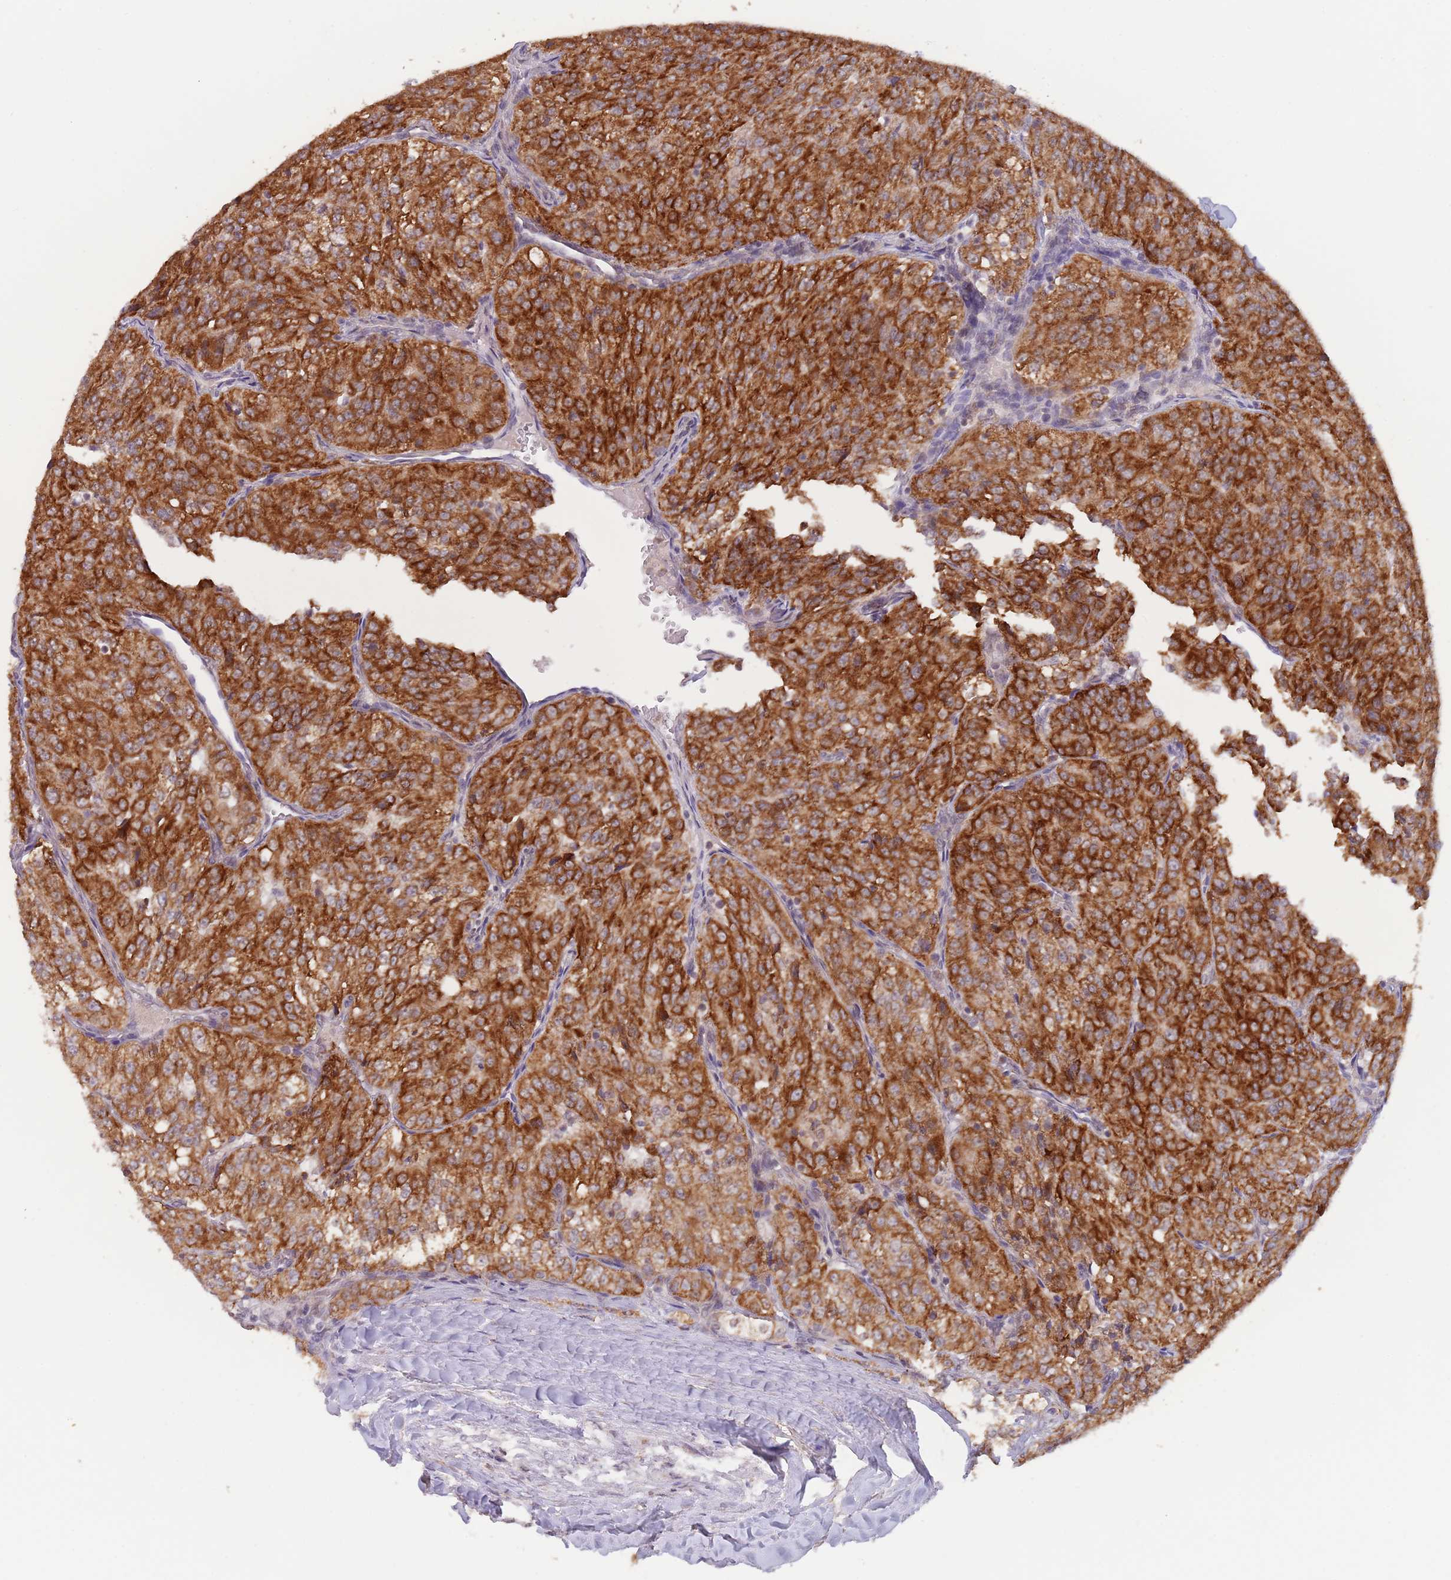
{"staining": {"intensity": "strong", "quantity": ">75%", "location": "cytoplasmic/membranous"}, "tissue": "renal cancer", "cell_type": "Tumor cells", "image_type": "cancer", "snomed": [{"axis": "morphology", "description": "Adenocarcinoma, NOS"}, {"axis": "topography", "description": "Kidney"}], "caption": "Immunohistochemistry (IHC) histopathology image of neoplastic tissue: renal adenocarcinoma stained using immunohistochemistry exhibits high levels of strong protein expression localized specifically in the cytoplasmic/membranous of tumor cells, appearing as a cytoplasmic/membranous brown color.", "gene": "UQCC3", "patient": {"sex": "female", "age": 63}}